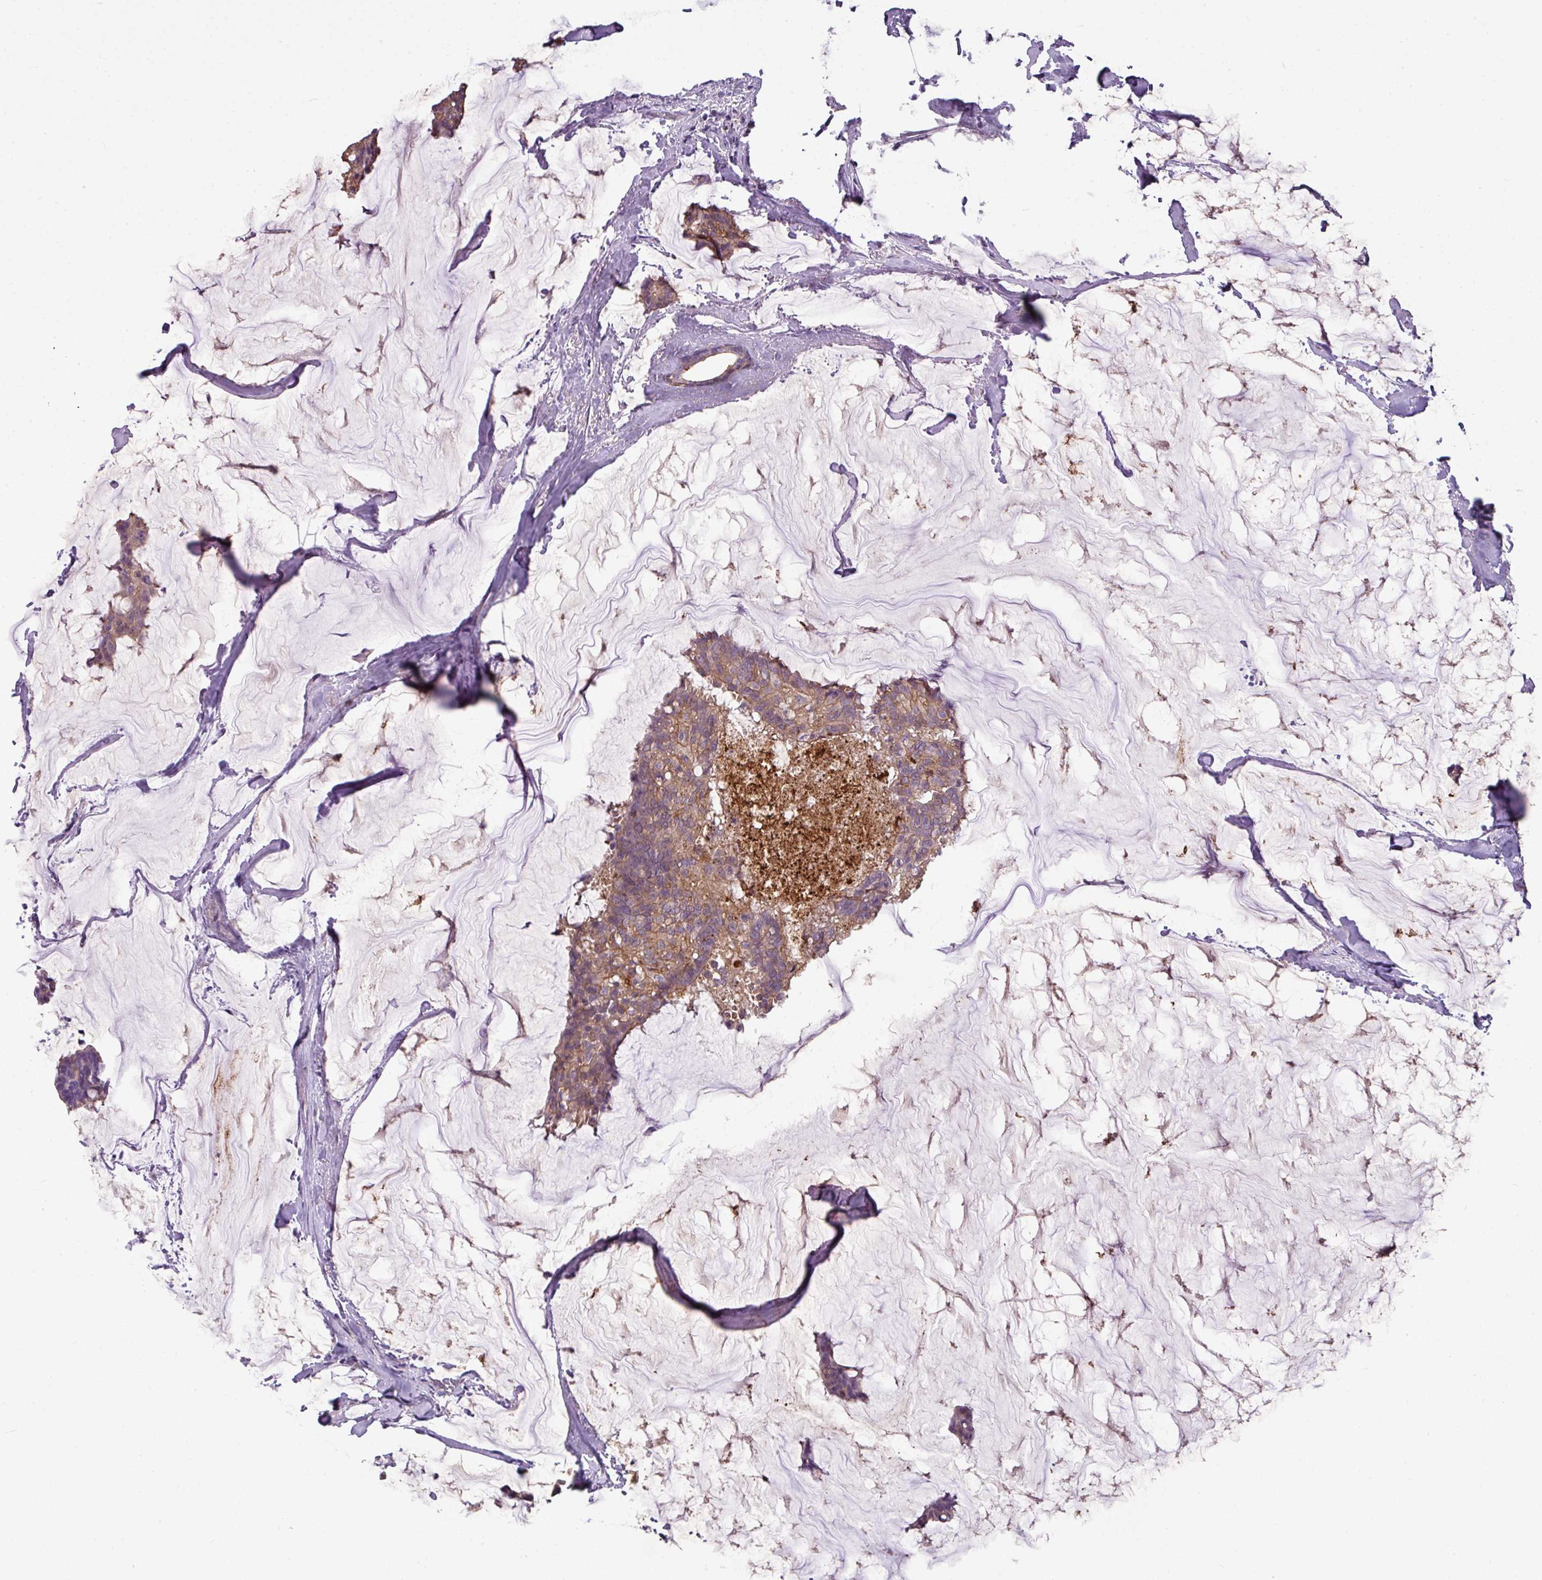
{"staining": {"intensity": "moderate", "quantity": ">75%", "location": "cytoplasmic/membranous"}, "tissue": "breast cancer", "cell_type": "Tumor cells", "image_type": "cancer", "snomed": [{"axis": "morphology", "description": "Duct carcinoma"}, {"axis": "topography", "description": "Breast"}], "caption": "Immunohistochemical staining of human breast cancer shows medium levels of moderate cytoplasmic/membranous protein staining in about >75% of tumor cells.", "gene": "TMEM178B", "patient": {"sex": "female", "age": 93}}